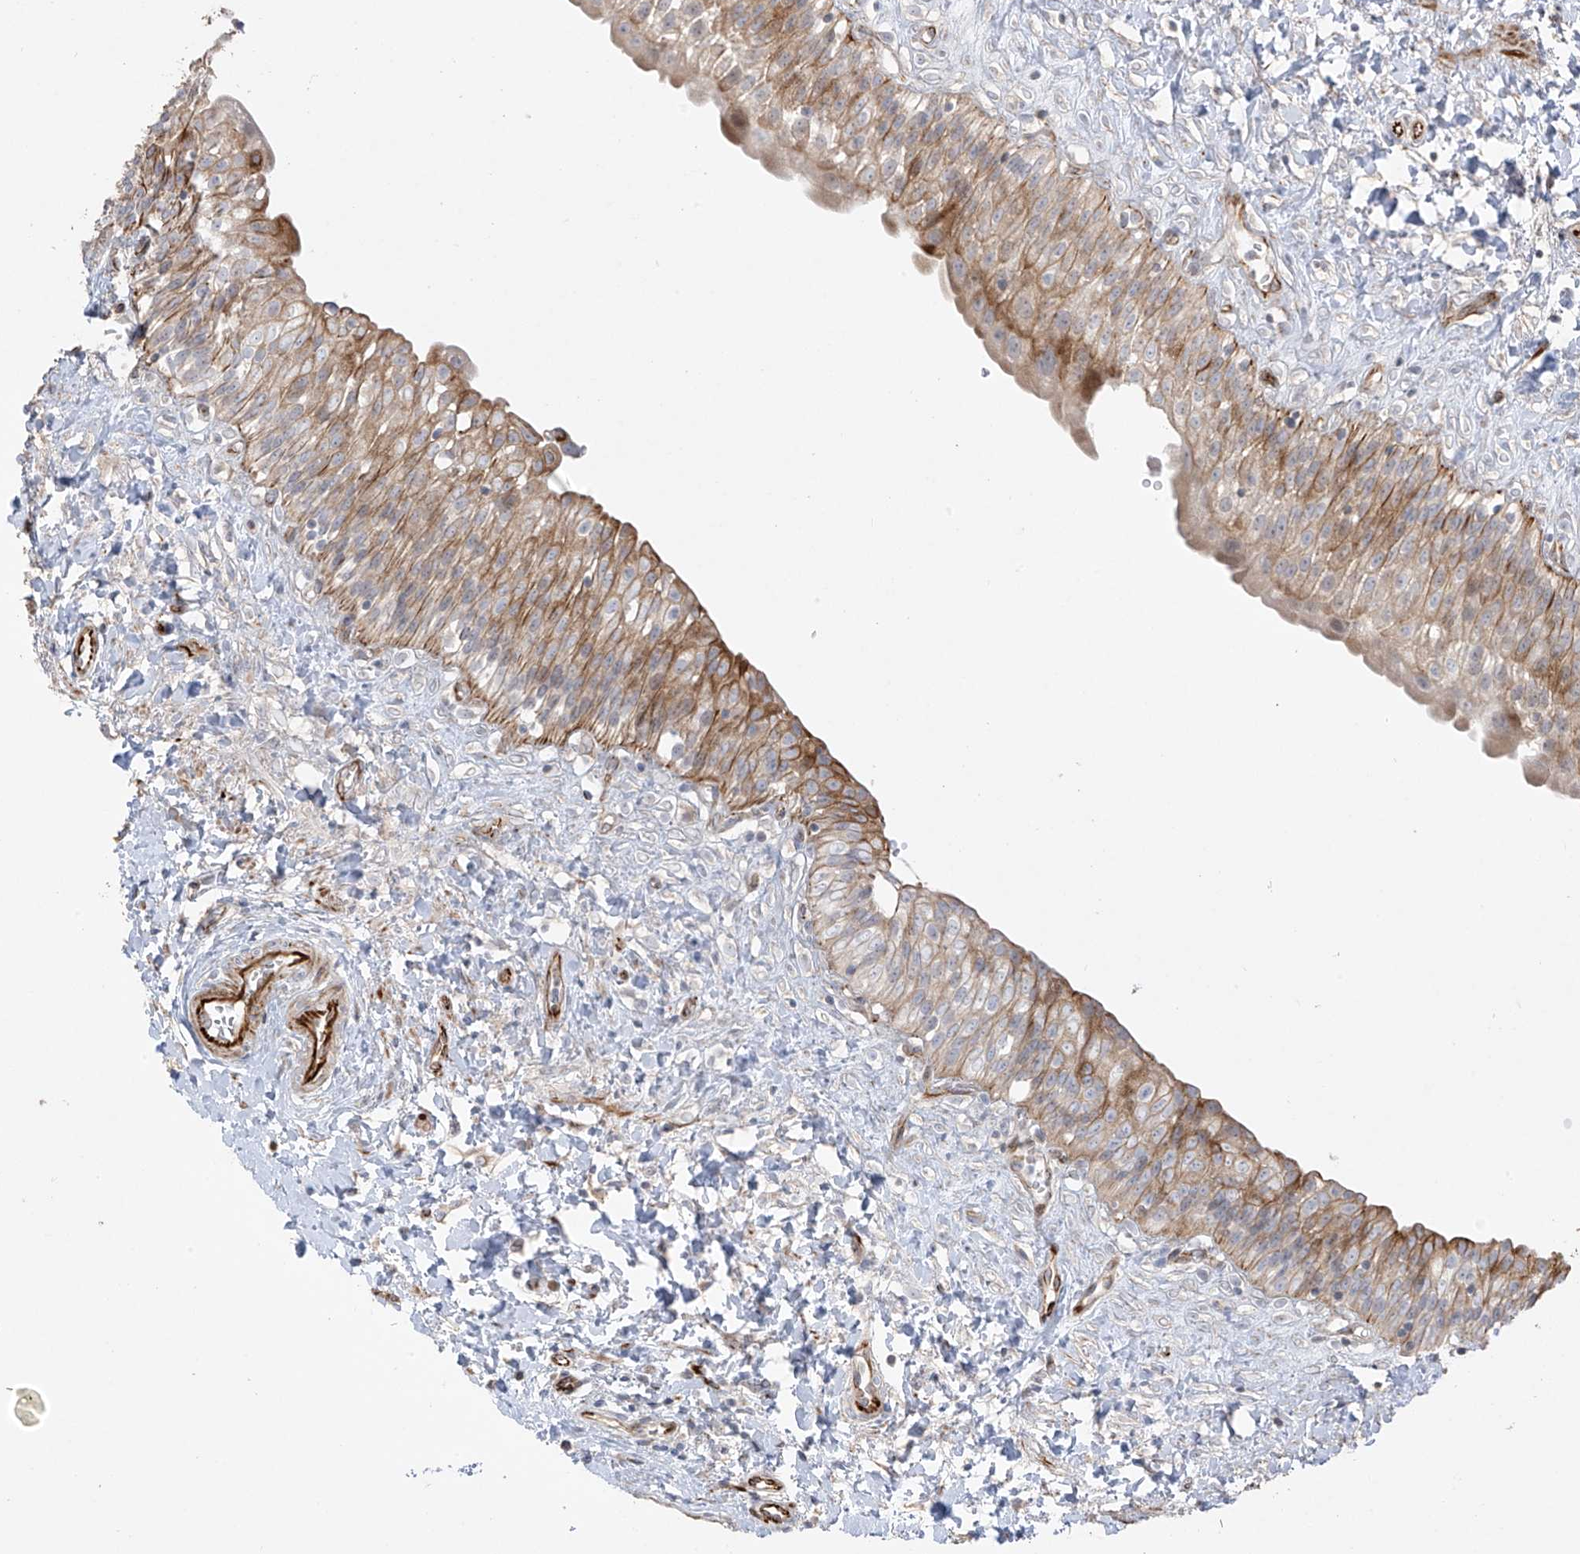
{"staining": {"intensity": "moderate", "quantity": "25%-75%", "location": "cytoplasmic/membranous"}, "tissue": "urinary bladder", "cell_type": "Urothelial cells", "image_type": "normal", "snomed": [{"axis": "morphology", "description": "Normal tissue, NOS"}, {"axis": "topography", "description": "Urinary bladder"}], "caption": "Protein positivity by immunohistochemistry (IHC) exhibits moderate cytoplasmic/membranous expression in approximately 25%-75% of urothelial cells in benign urinary bladder.", "gene": "DCDC2", "patient": {"sex": "male", "age": 51}}